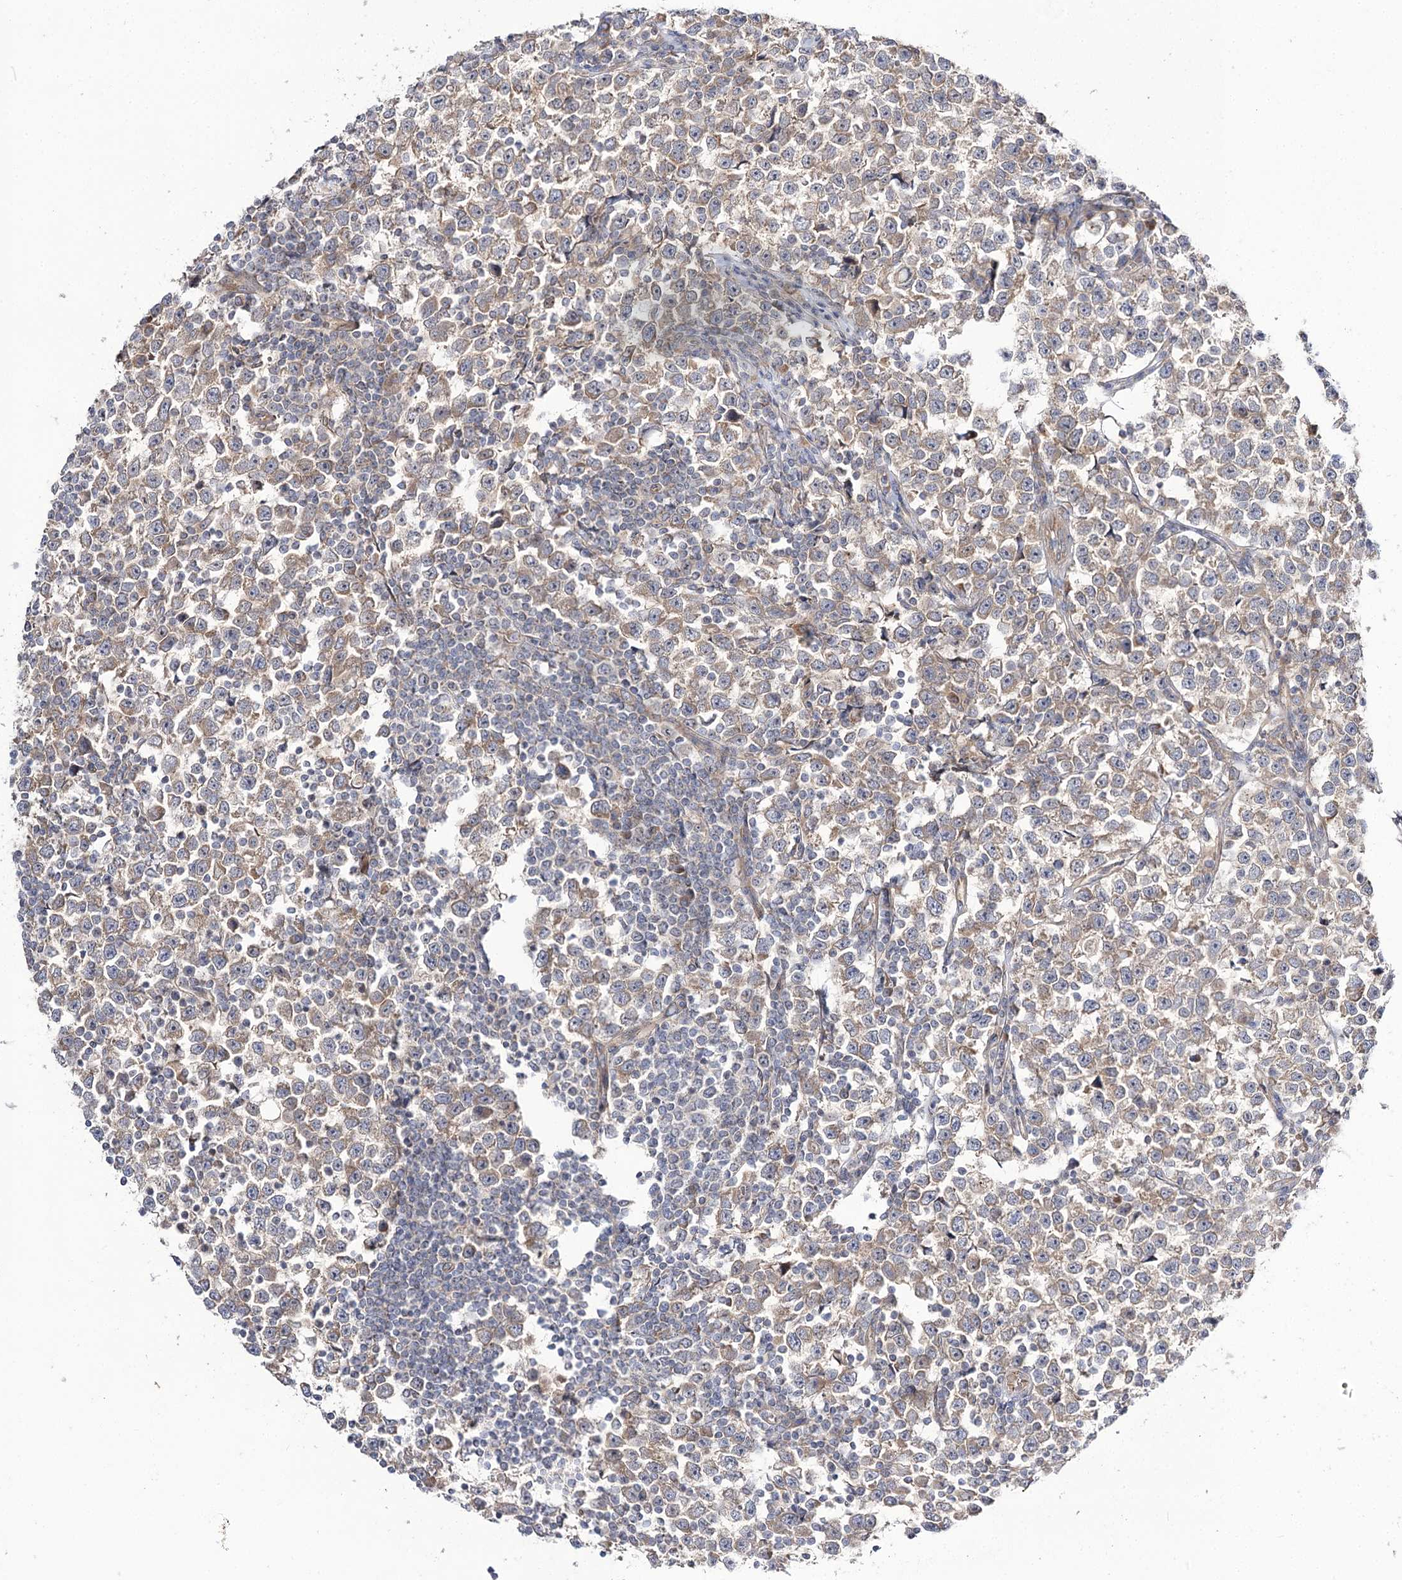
{"staining": {"intensity": "weak", "quantity": ">75%", "location": "cytoplasmic/membranous"}, "tissue": "testis cancer", "cell_type": "Tumor cells", "image_type": "cancer", "snomed": [{"axis": "morphology", "description": "Normal tissue, NOS"}, {"axis": "morphology", "description": "Seminoma, NOS"}, {"axis": "topography", "description": "Testis"}], "caption": "IHC (DAB) staining of human testis cancer (seminoma) shows weak cytoplasmic/membranous protein positivity in approximately >75% of tumor cells.", "gene": "C11orf80", "patient": {"sex": "male", "age": 43}}